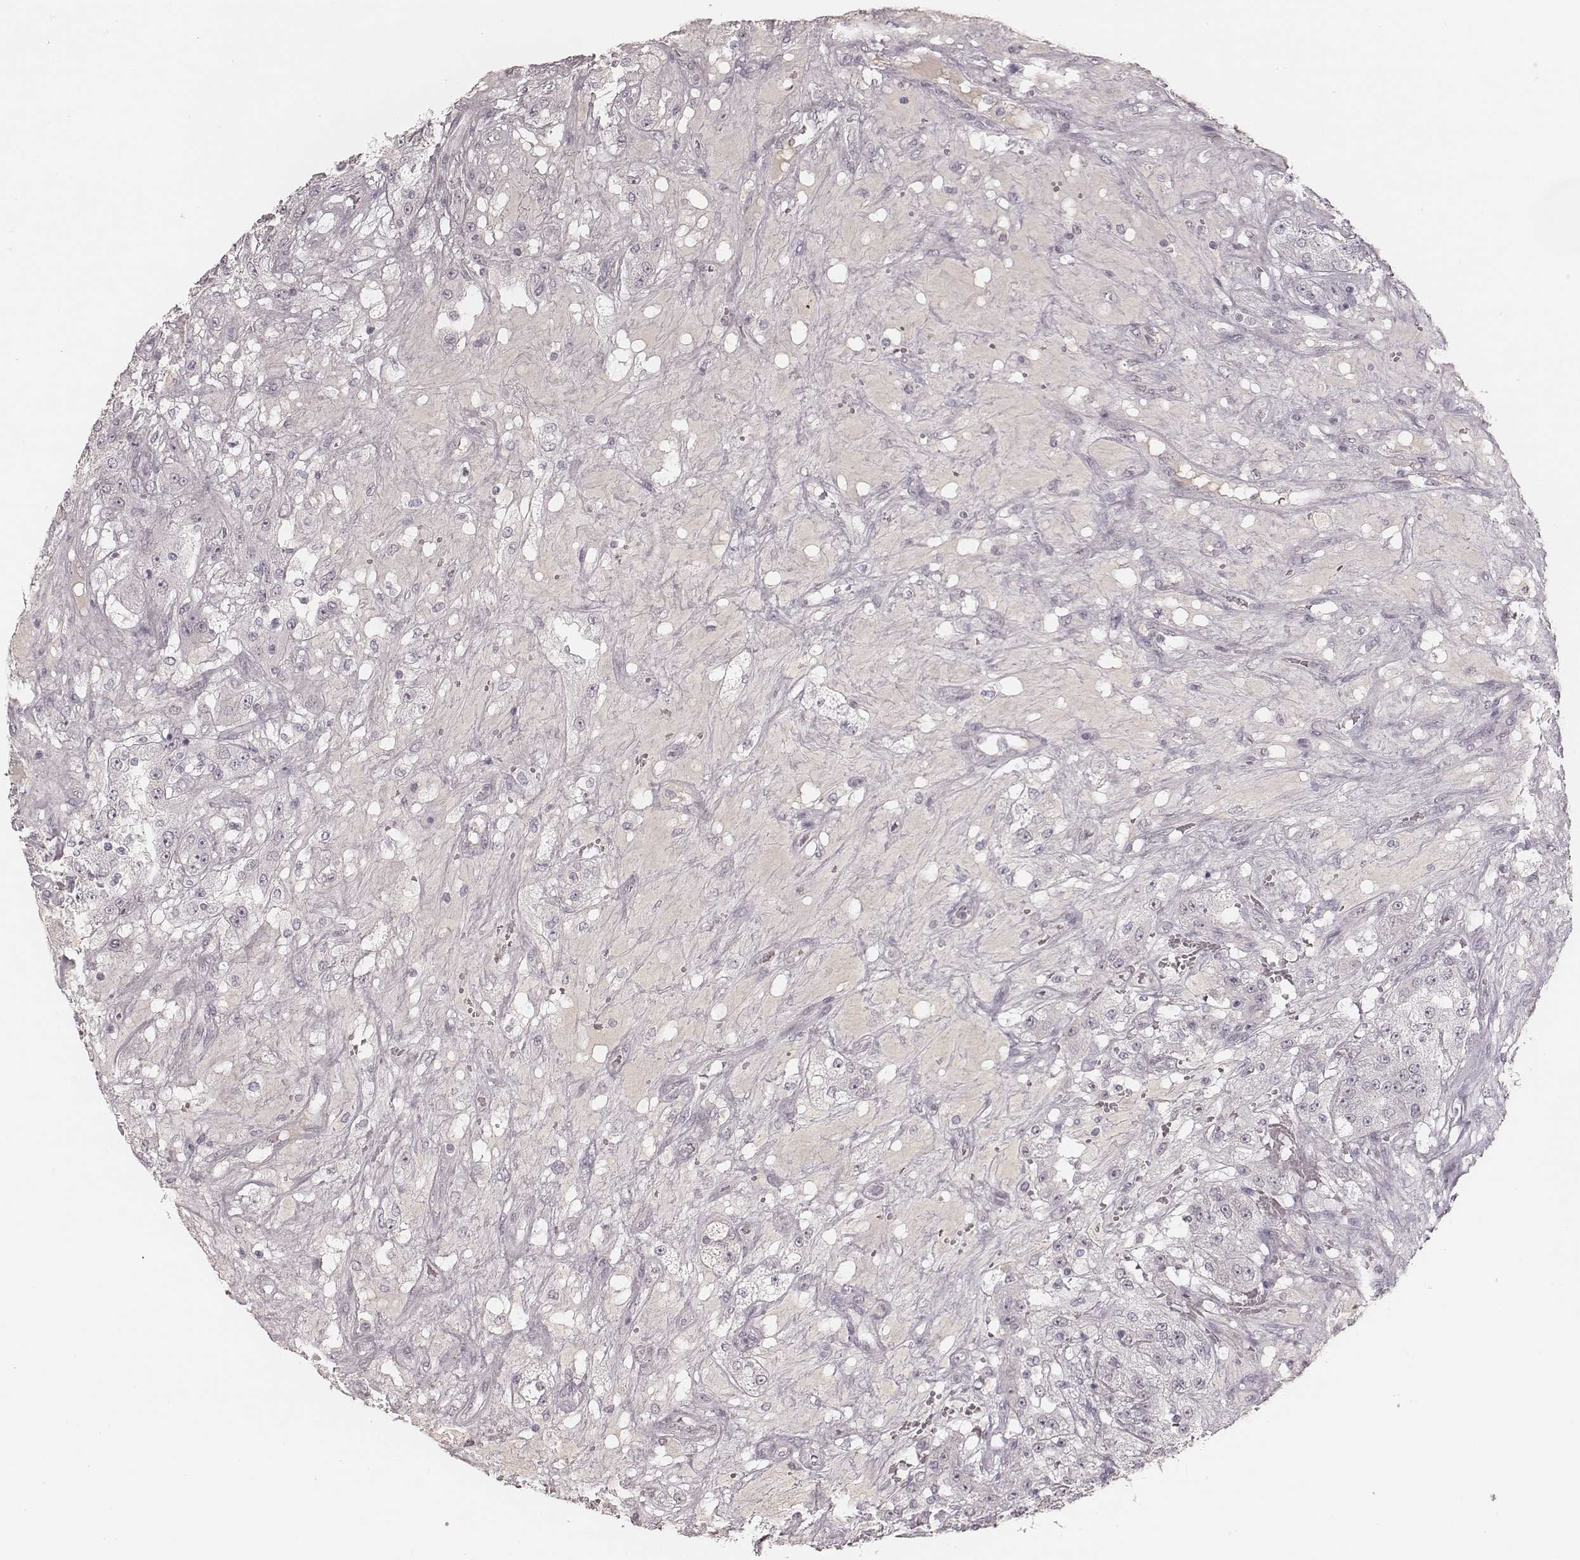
{"staining": {"intensity": "negative", "quantity": "none", "location": "none"}, "tissue": "renal cancer", "cell_type": "Tumor cells", "image_type": "cancer", "snomed": [{"axis": "morphology", "description": "Adenocarcinoma, NOS"}, {"axis": "topography", "description": "Kidney"}], "caption": "Micrograph shows no protein expression in tumor cells of renal adenocarcinoma tissue. (Brightfield microscopy of DAB (3,3'-diaminobenzidine) immunohistochemistry (IHC) at high magnification).", "gene": "MSX1", "patient": {"sex": "female", "age": 63}}